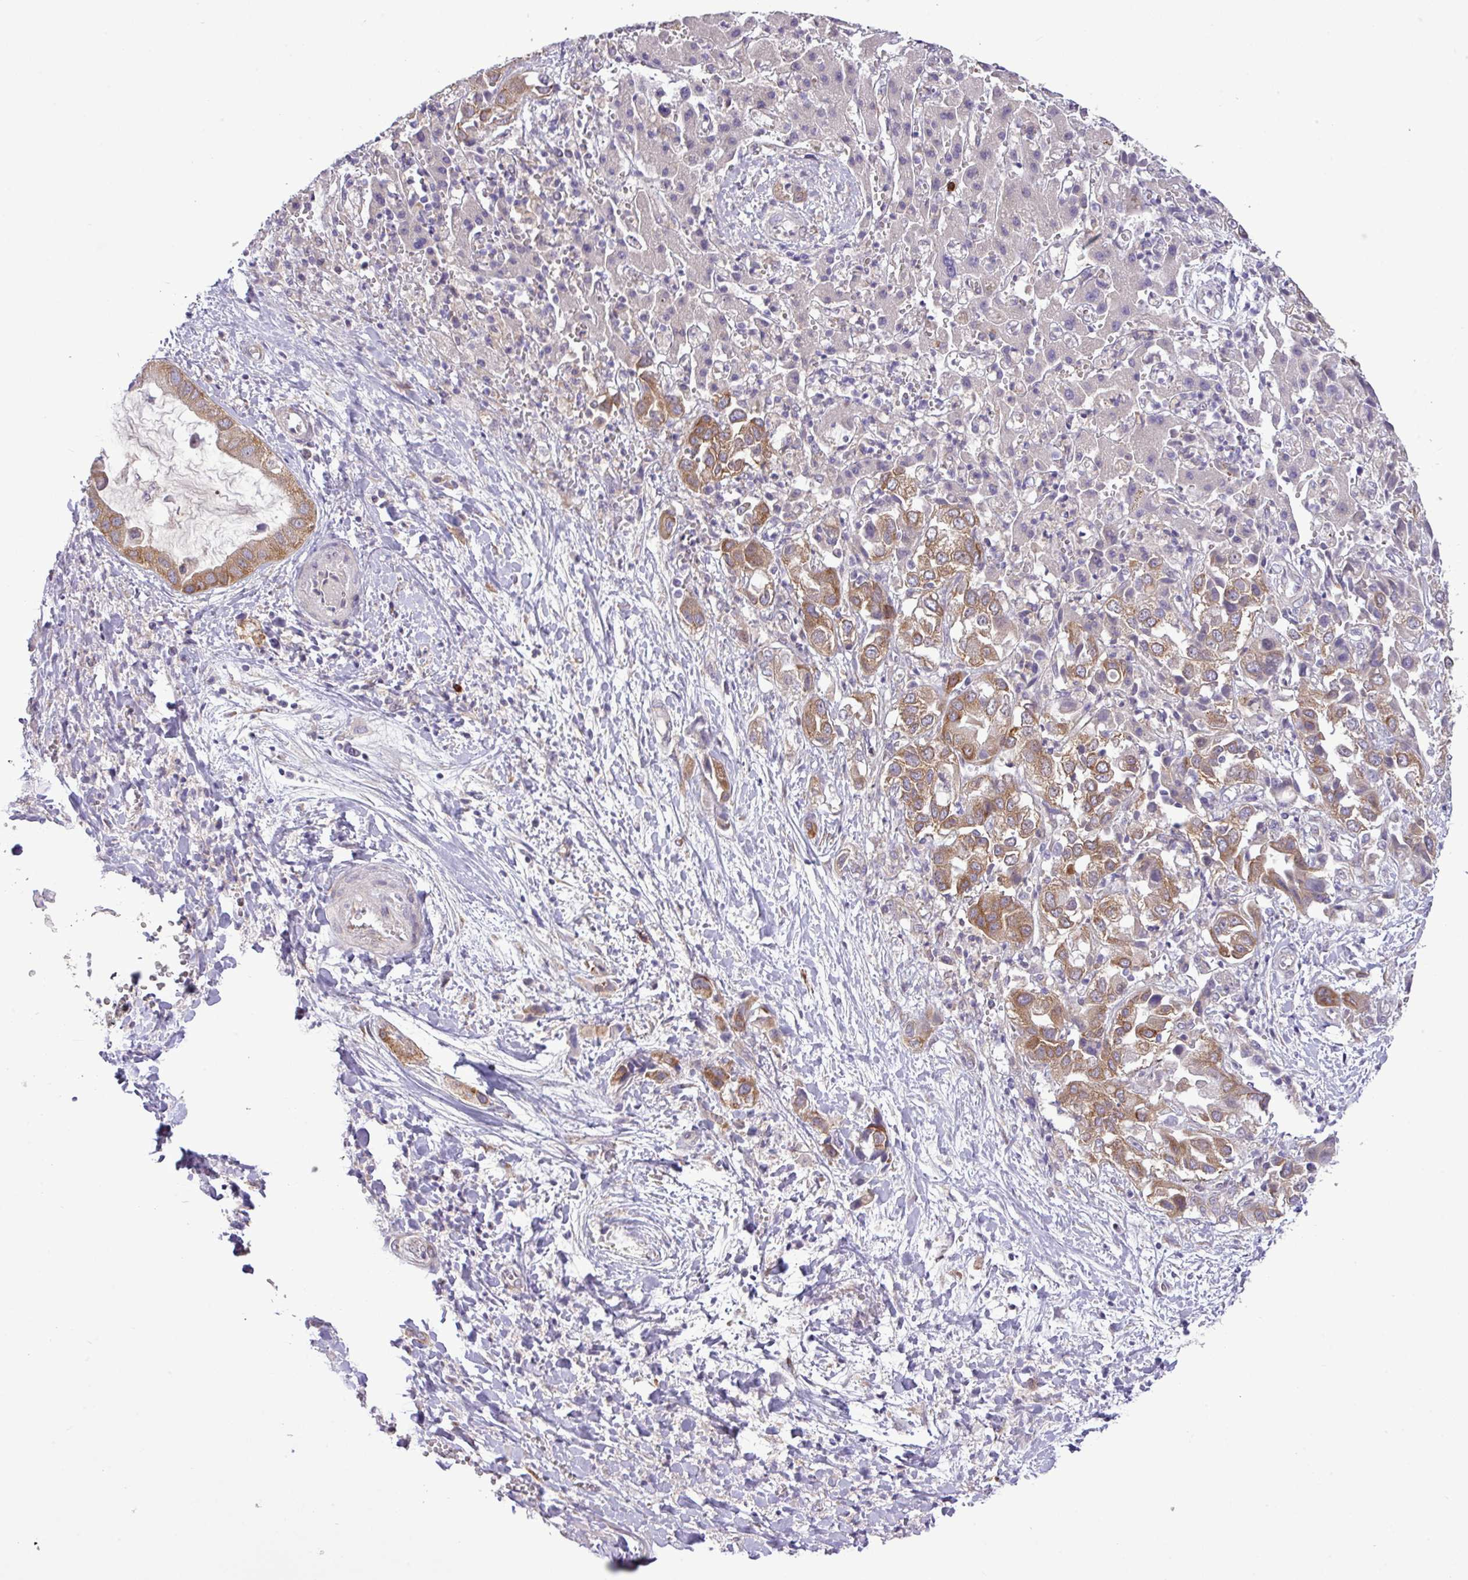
{"staining": {"intensity": "moderate", "quantity": ">75%", "location": "cytoplasmic/membranous"}, "tissue": "liver cancer", "cell_type": "Tumor cells", "image_type": "cancer", "snomed": [{"axis": "morphology", "description": "Cholangiocarcinoma"}, {"axis": "topography", "description": "Liver"}], "caption": "Immunohistochemical staining of liver cholangiocarcinoma displays medium levels of moderate cytoplasmic/membranous staining in about >75% of tumor cells.", "gene": "FAM222B", "patient": {"sex": "female", "age": 52}}